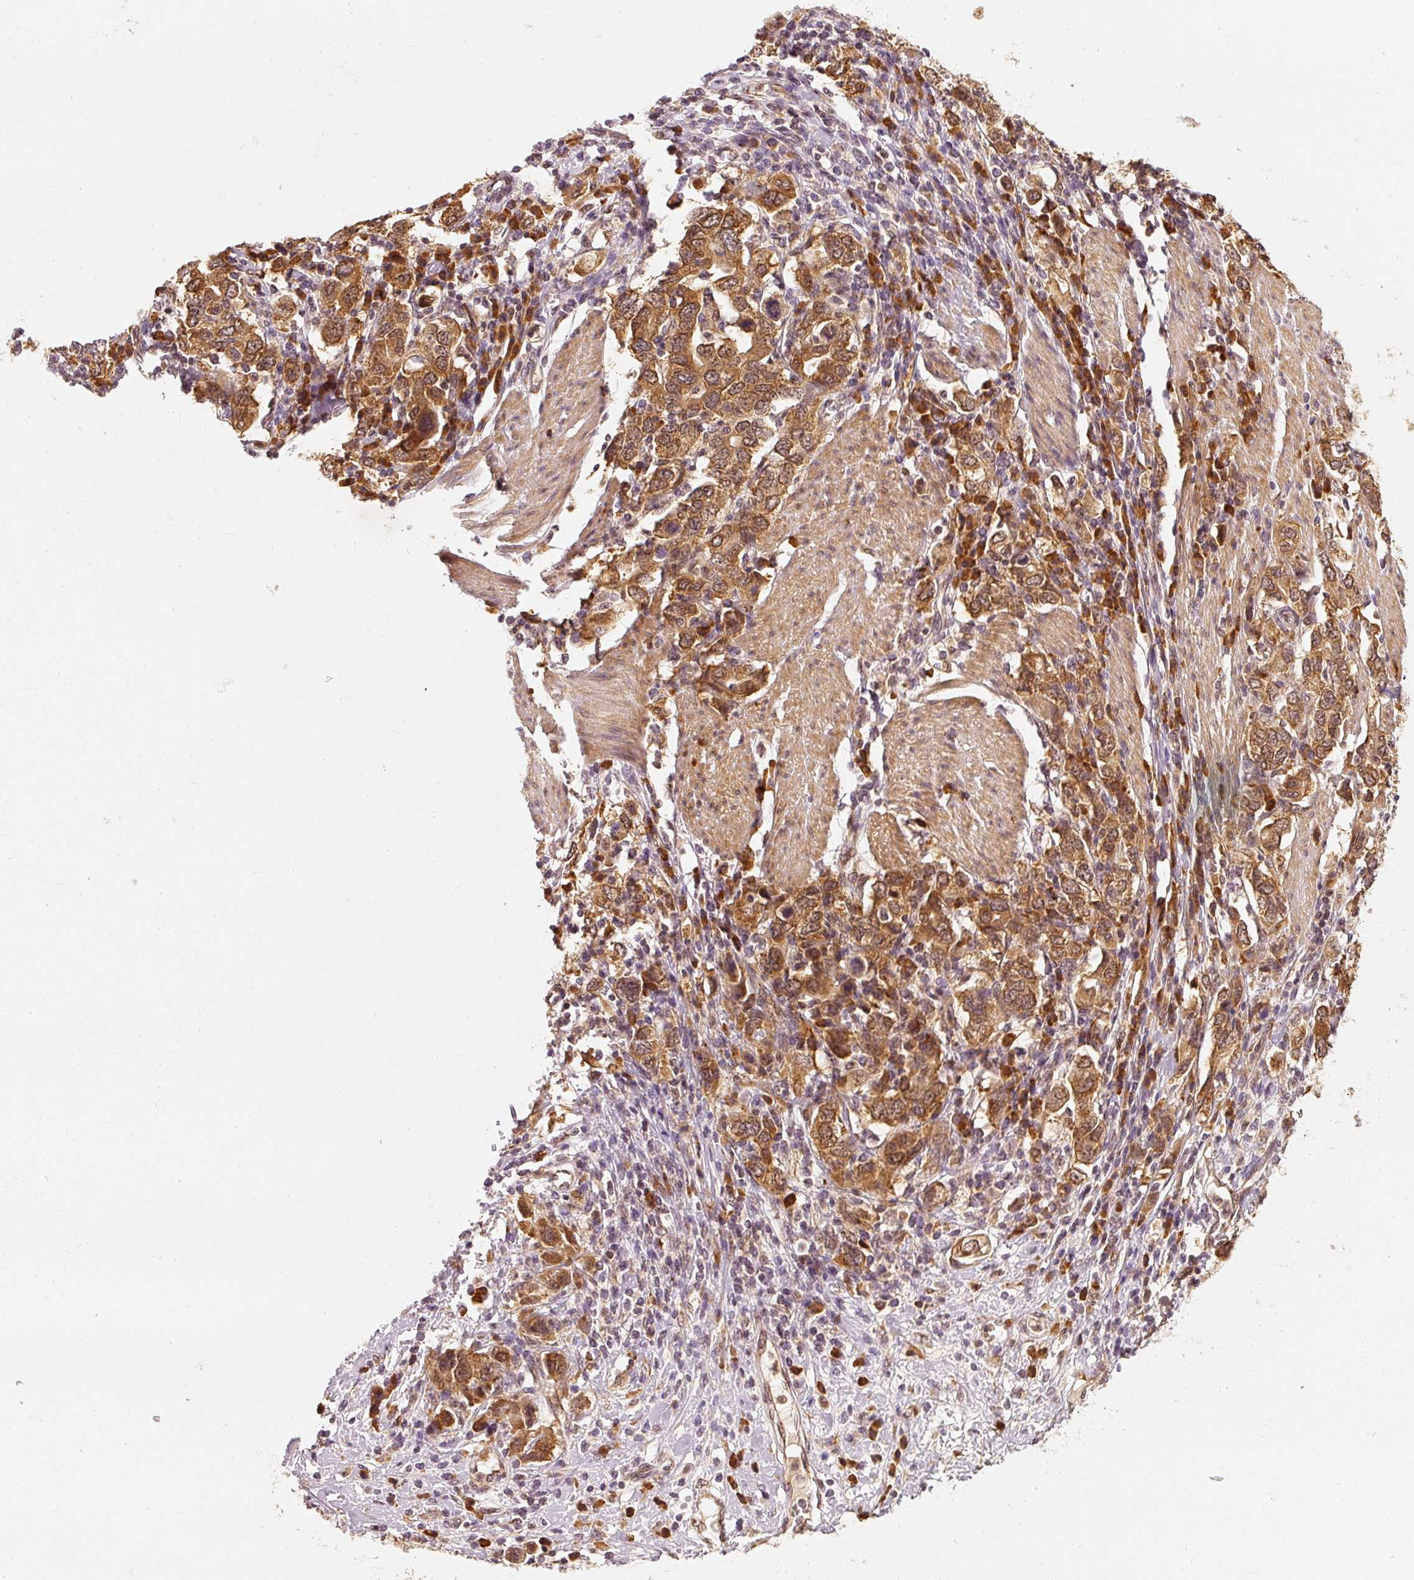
{"staining": {"intensity": "strong", "quantity": ">75%", "location": "cytoplasmic/membranous"}, "tissue": "stomach cancer", "cell_type": "Tumor cells", "image_type": "cancer", "snomed": [{"axis": "morphology", "description": "Adenocarcinoma, NOS"}, {"axis": "topography", "description": "Stomach, upper"}, {"axis": "topography", "description": "Stomach"}], "caption": "Stomach cancer stained with a protein marker displays strong staining in tumor cells.", "gene": "EEF1A2", "patient": {"sex": "male", "age": 62}}